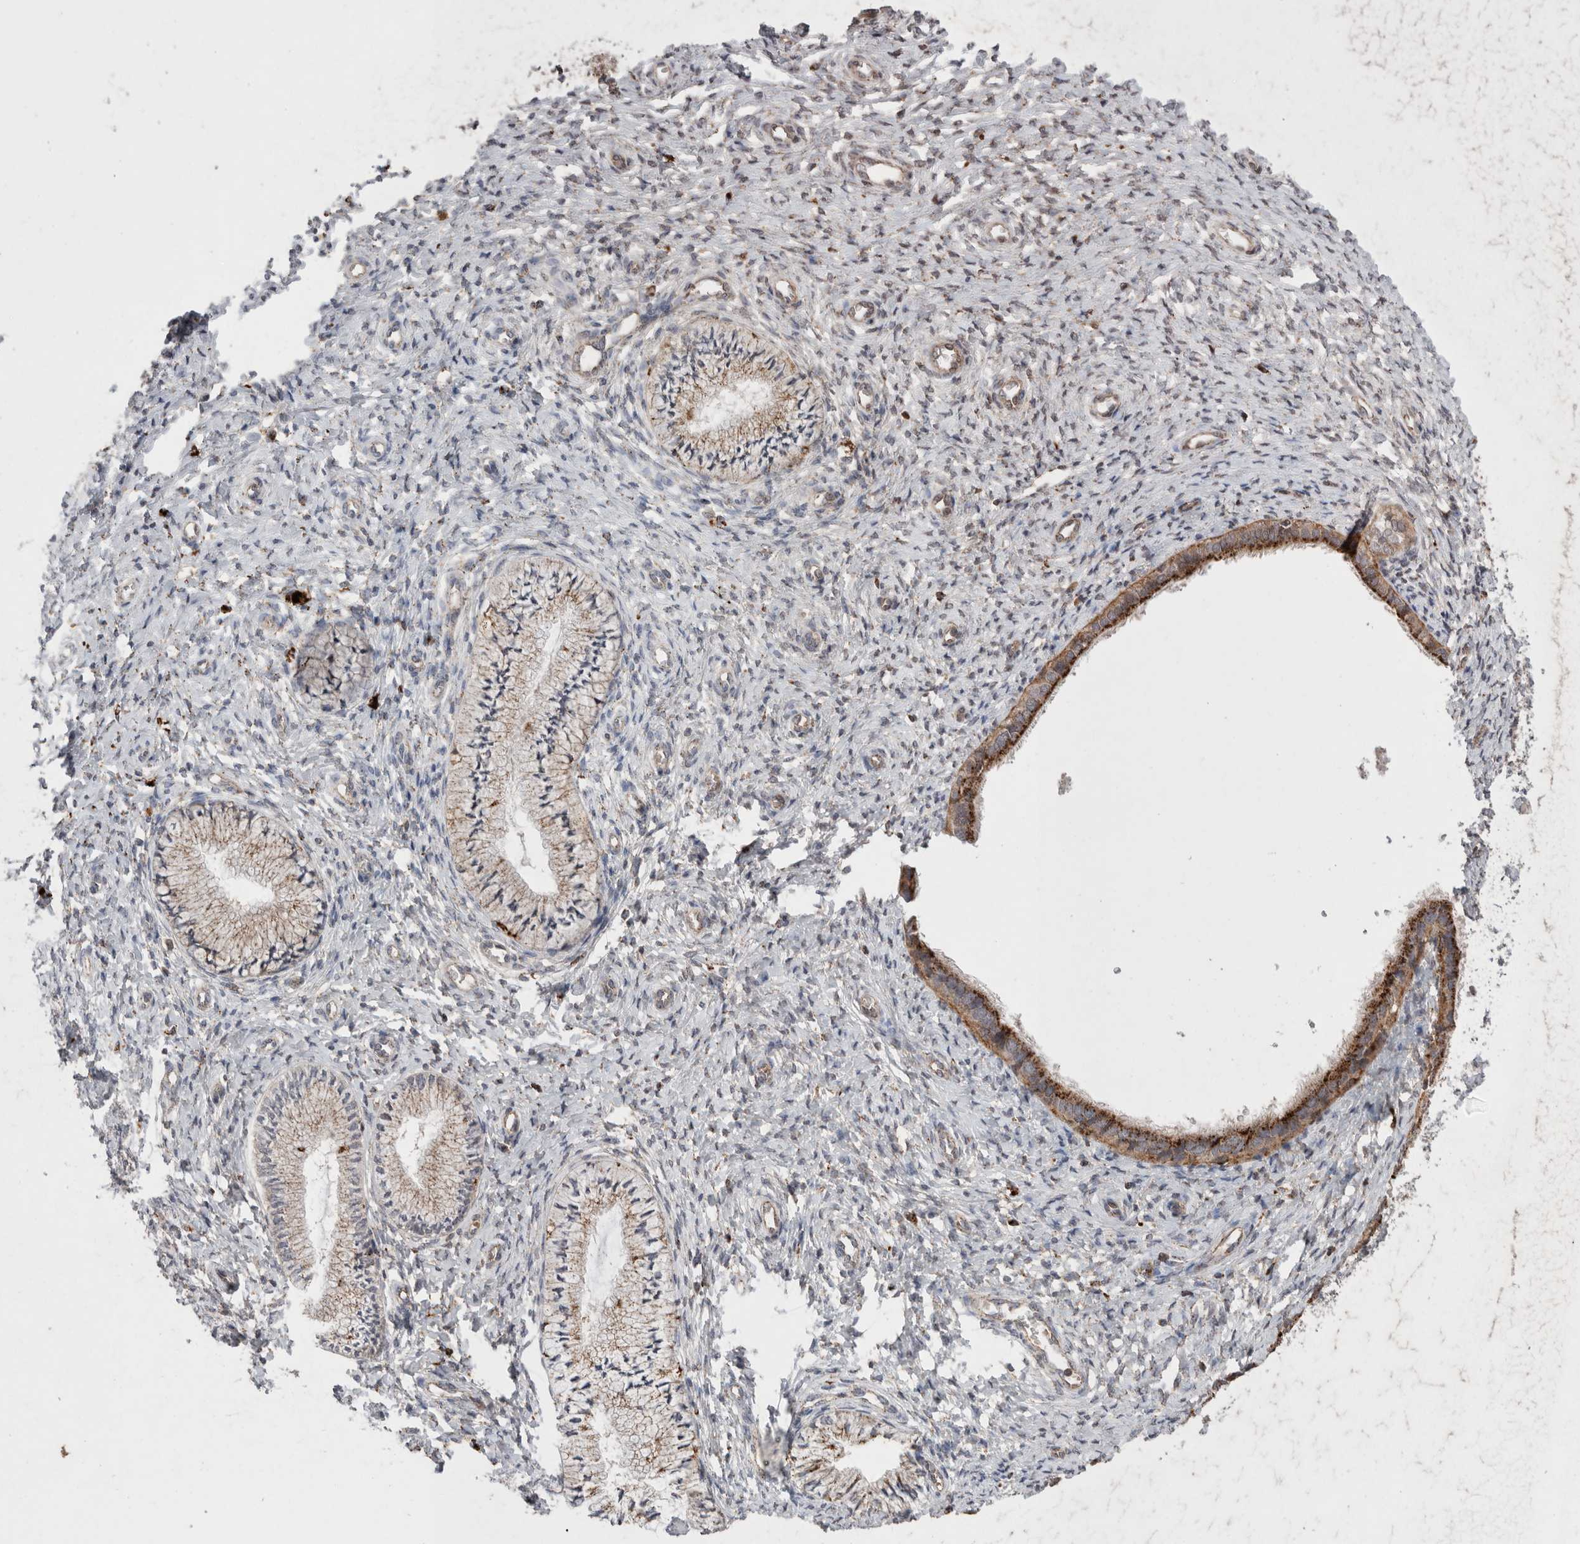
{"staining": {"intensity": "strong", "quantity": ">75%", "location": "cytoplasmic/membranous"}, "tissue": "cervix", "cell_type": "Glandular cells", "image_type": "normal", "snomed": [{"axis": "morphology", "description": "Normal tissue, NOS"}, {"axis": "topography", "description": "Cervix"}], "caption": "Protein staining of benign cervix displays strong cytoplasmic/membranous positivity in approximately >75% of glandular cells.", "gene": "CTSA", "patient": {"sex": "female", "age": 36}}